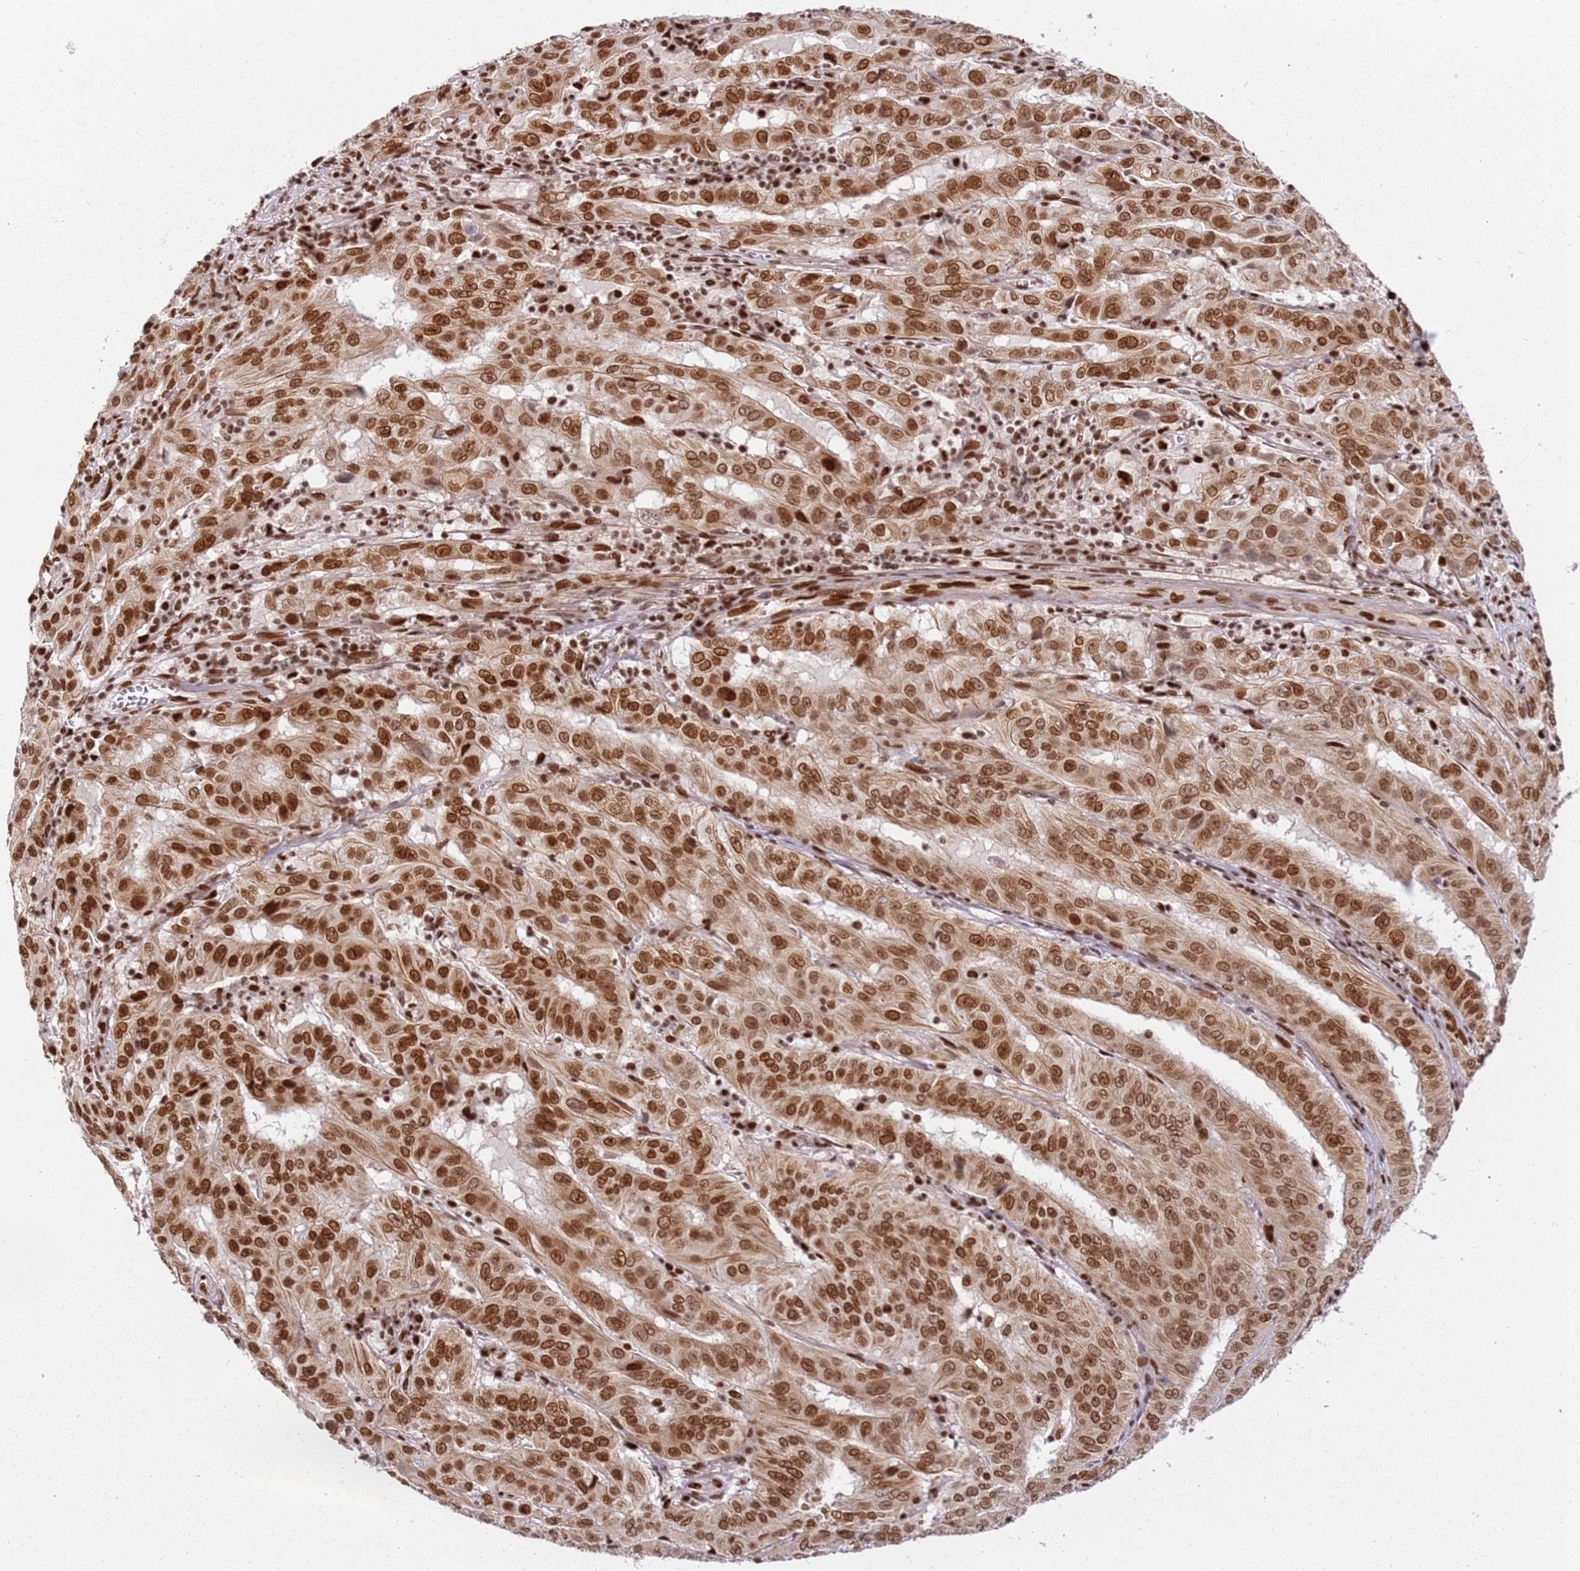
{"staining": {"intensity": "strong", "quantity": ">75%", "location": "nuclear"}, "tissue": "pancreatic cancer", "cell_type": "Tumor cells", "image_type": "cancer", "snomed": [{"axis": "morphology", "description": "Adenocarcinoma, NOS"}, {"axis": "topography", "description": "Pancreas"}], "caption": "Tumor cells demonstrate strong nuclear positivity in approximately >75% of cells in pancreatic cancer (adenocarcinoma). (DAB = brown stain, brightfield microscopy at high magnification).", "gene": "TENT4A", "patient": {"sex": "male", "age": 63}}